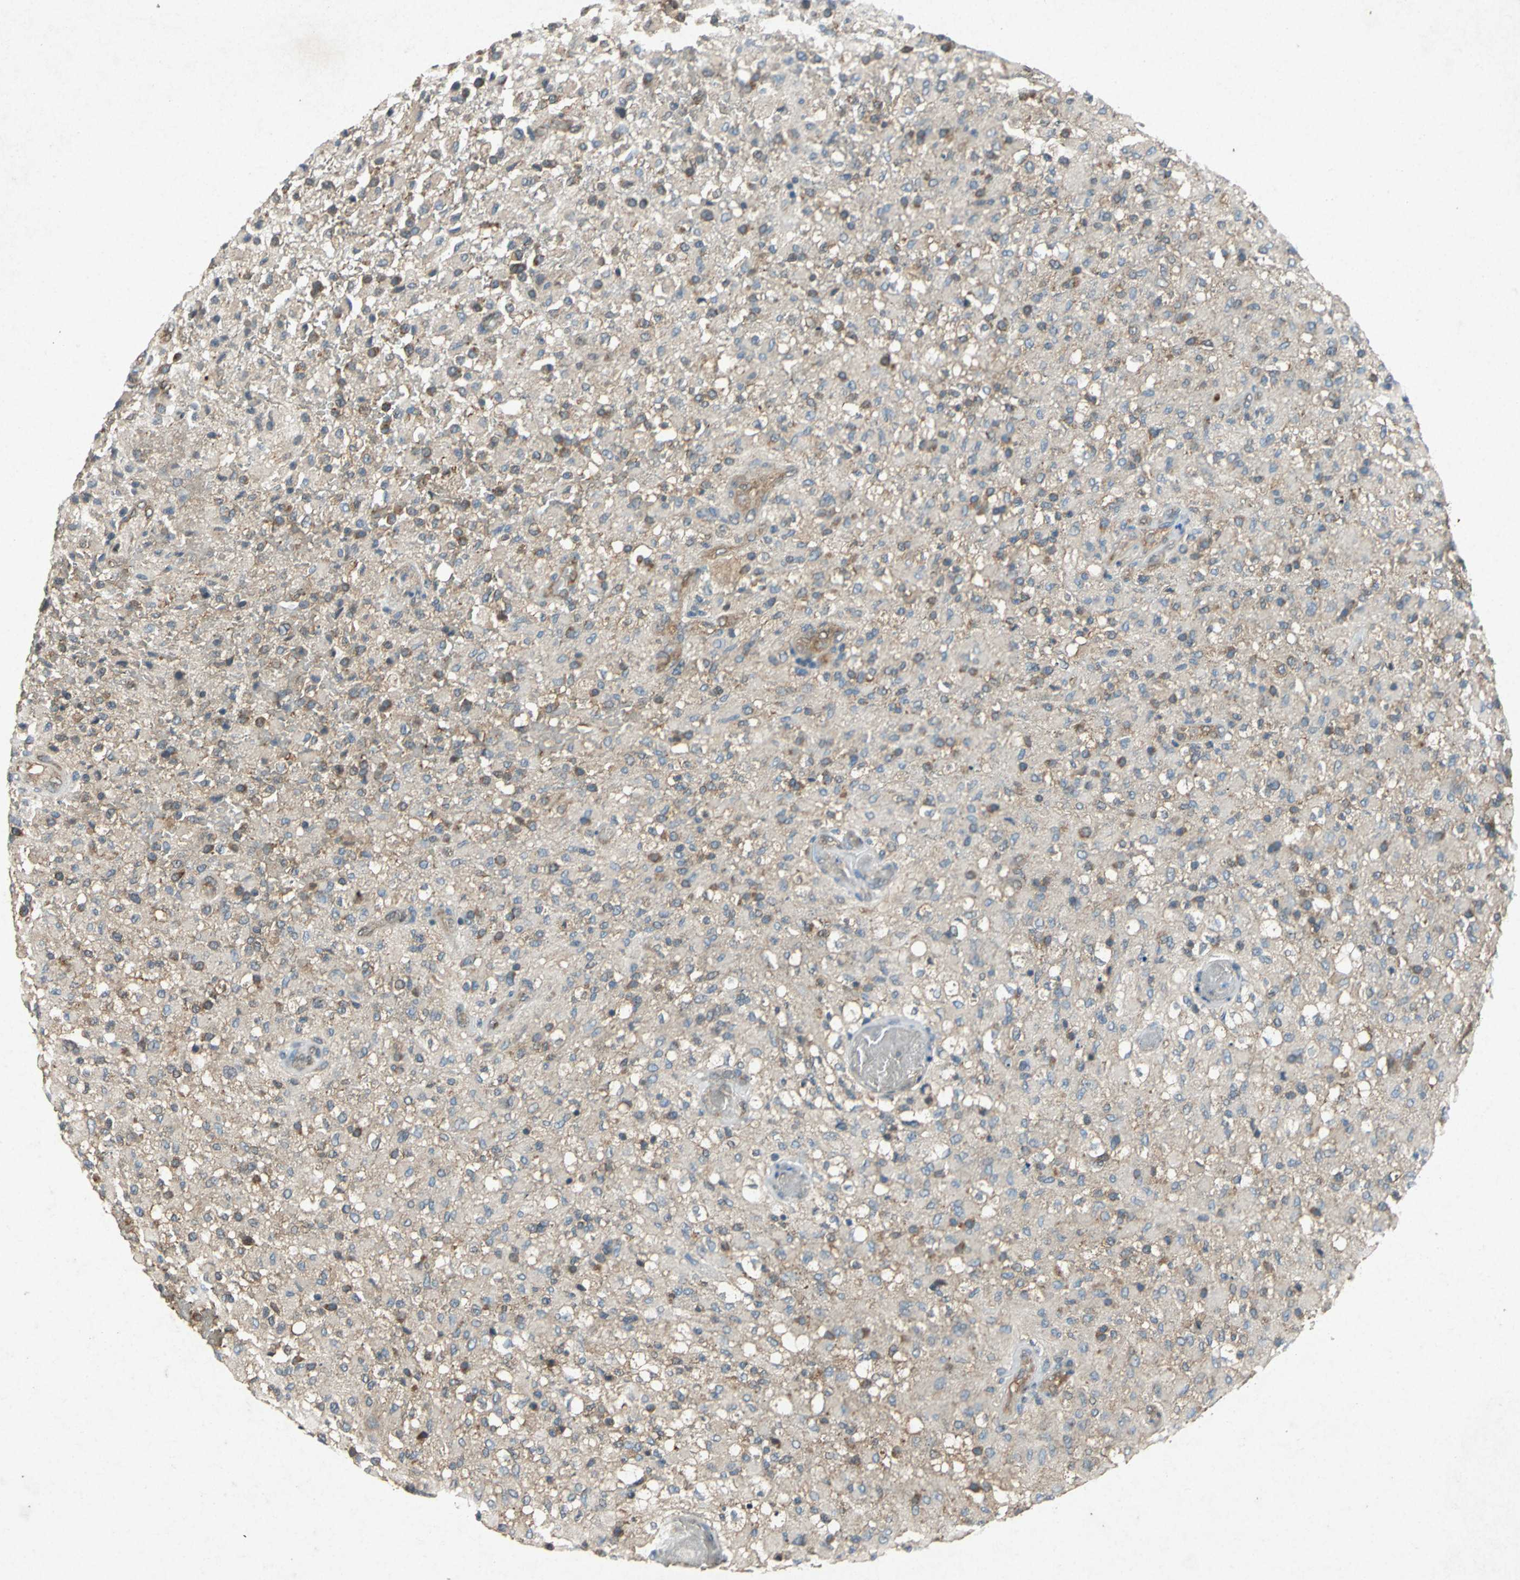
{"staining": {"intensity": "weak", "quantity": ">75%", "location": "cytoplasmic/membranous"}, "tissue": "glioma", "cell_type": "Tumor cells", "image_type": "cancer", "snomed": [{"axis": "morphology", "description": "Glioma, malignant, High grade"}, {"axis": "topography", "description": "Brain"}], "caption": "An immunohistochemistry (IHC) histopathology image of tumor tissue is shown. Protein staining in brown highlights weak cytoplasmic/membranous positivity in glioma within tumor cells.", "gene": "HSP90AB1", "patient": {"sex": "male", "age": 71}}